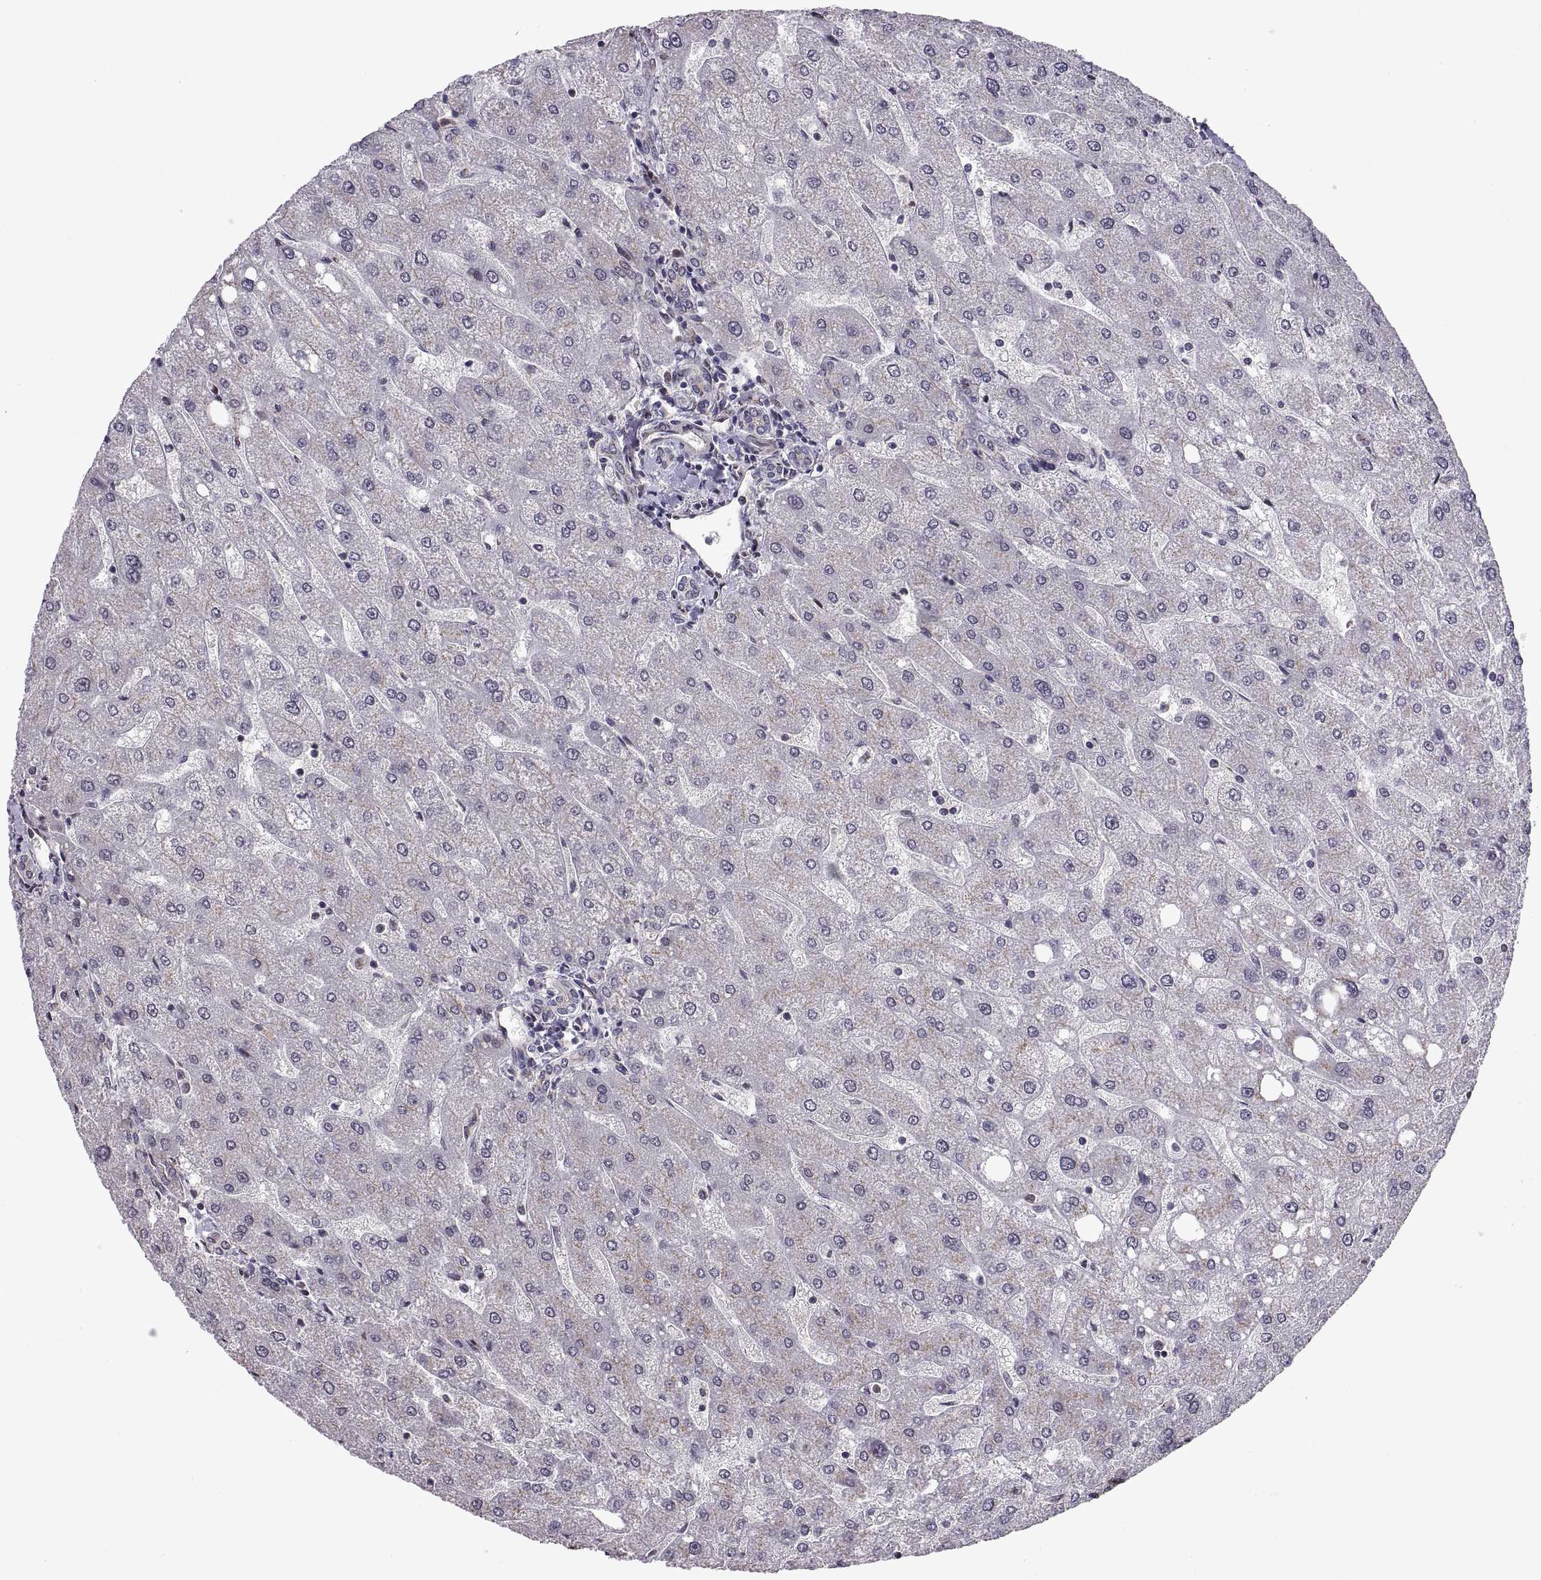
{"staining": {"intensity": "weak", "quantity": ">75%", "location": "cytoplasmic/membranous"}, "tissue": "liver", "cell_type": "Cholangiocytes", "image_type": "normal", "snomed": [{"axis": "morphology", "description": "Normal tissue, NOS"}, {"axis": "topography", "description": "Liver"}], "caption": "Liver stained with DAB IHC displays low levels of weak cytoplasmic/membranous expression in approximately >75% of cholangiocytes. Immunohistochemistry (ihc) stains the protein of interest in brown and the nuclei are stained blue.", "gene": "ARRB1", "patient": {"sex": "male", "age": 67}}